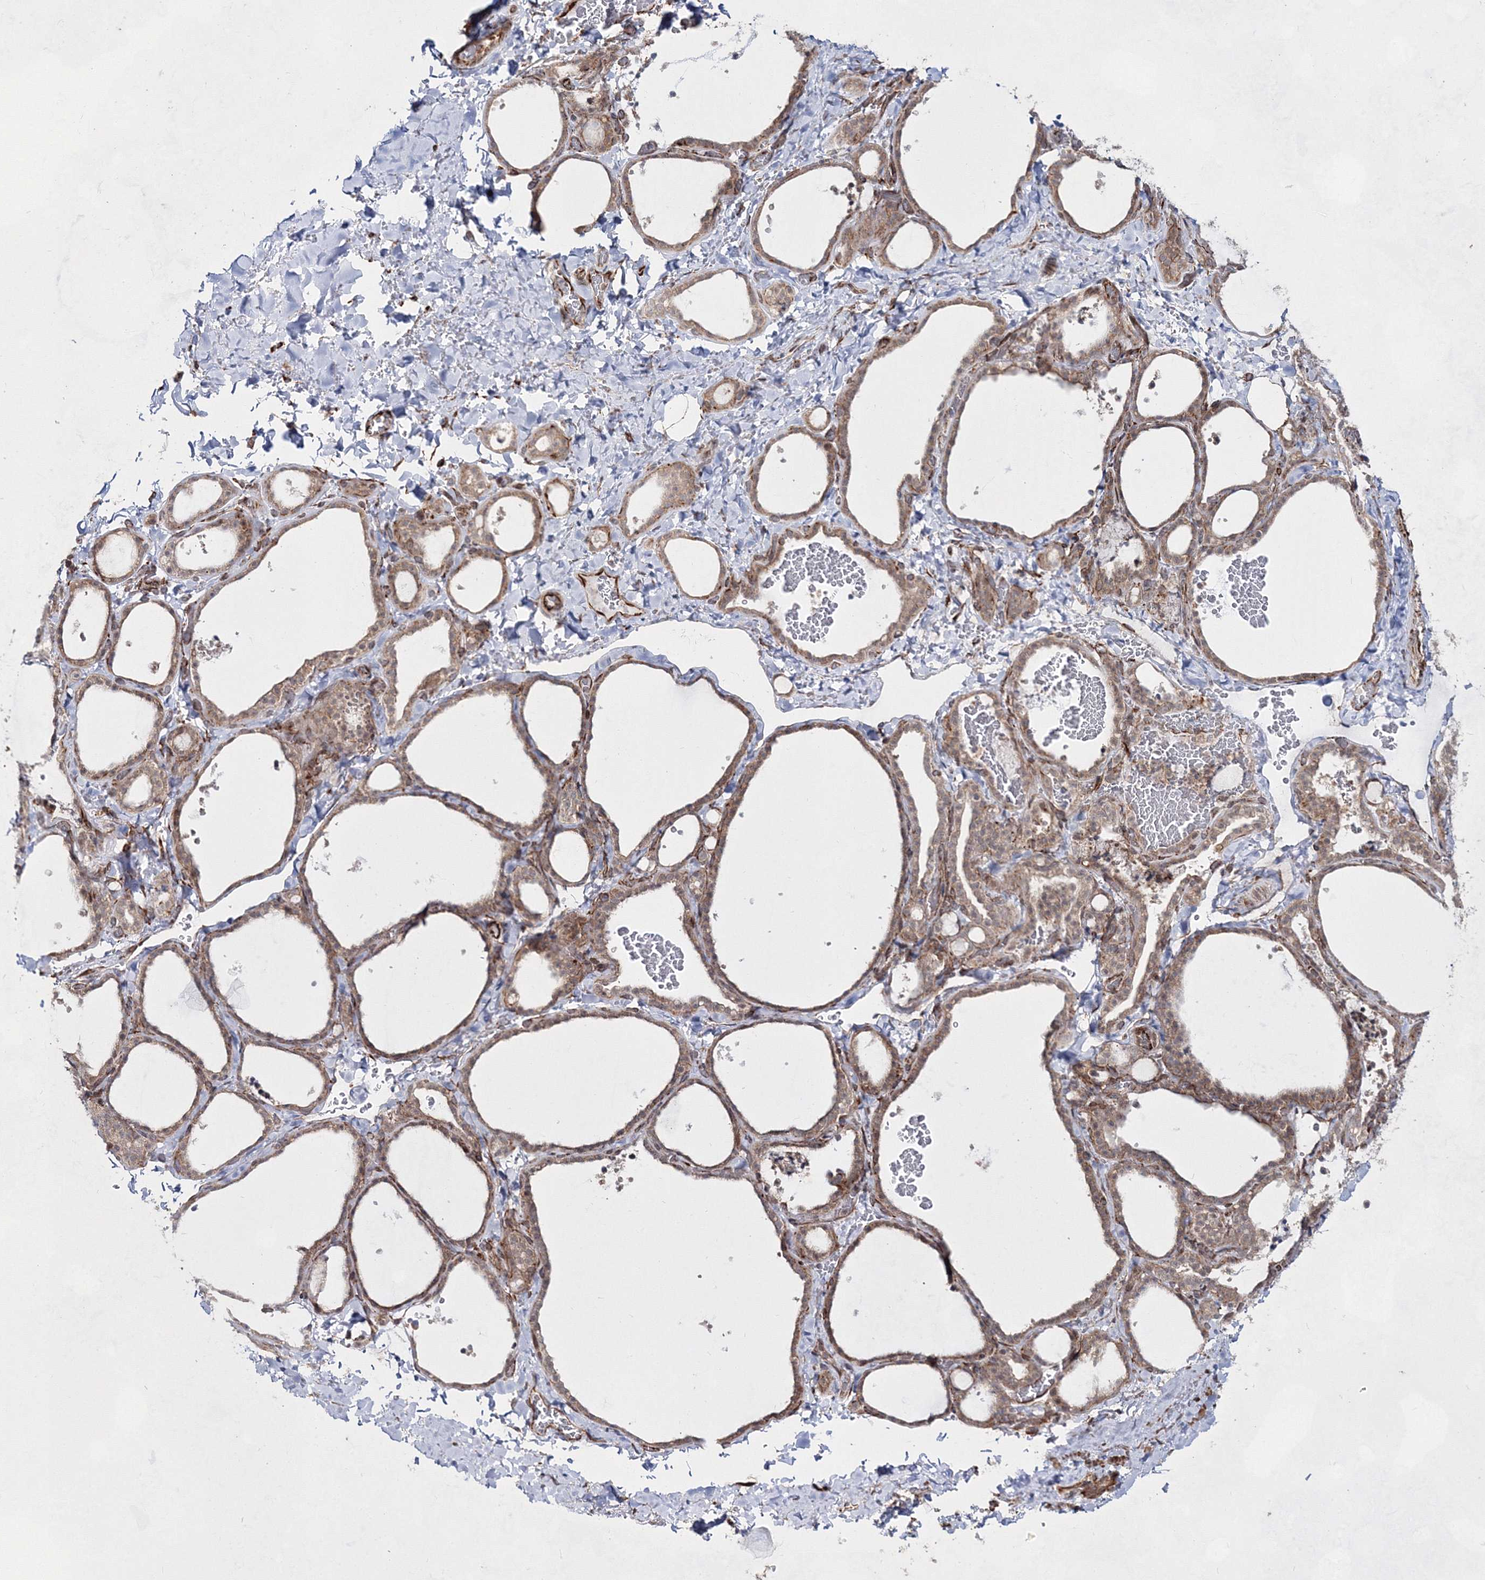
{"staining": {"intensity": "moderate", "quantity": ">75%", "location": "cytoplasmic/membranous"}, "tissue": "thyroid gland", "cell_type": "Glandular cells", "image_type": "normal", "snomed": [{"axis": "morphology", "description": "Normal tissue, NOS"}, {"axis": "topography", "description": "Thyroid gland"}], "caption": "Immunohistochemistry photomicrograph of normal thyroid gland stained for a protein (brown), which demonstrates medium levels of moderate cytoplasmic/membranous positivity in approximately >75% of glandular cells.", "gene": "SNIP1", "patient": {"sex": "female", "age": 22}}